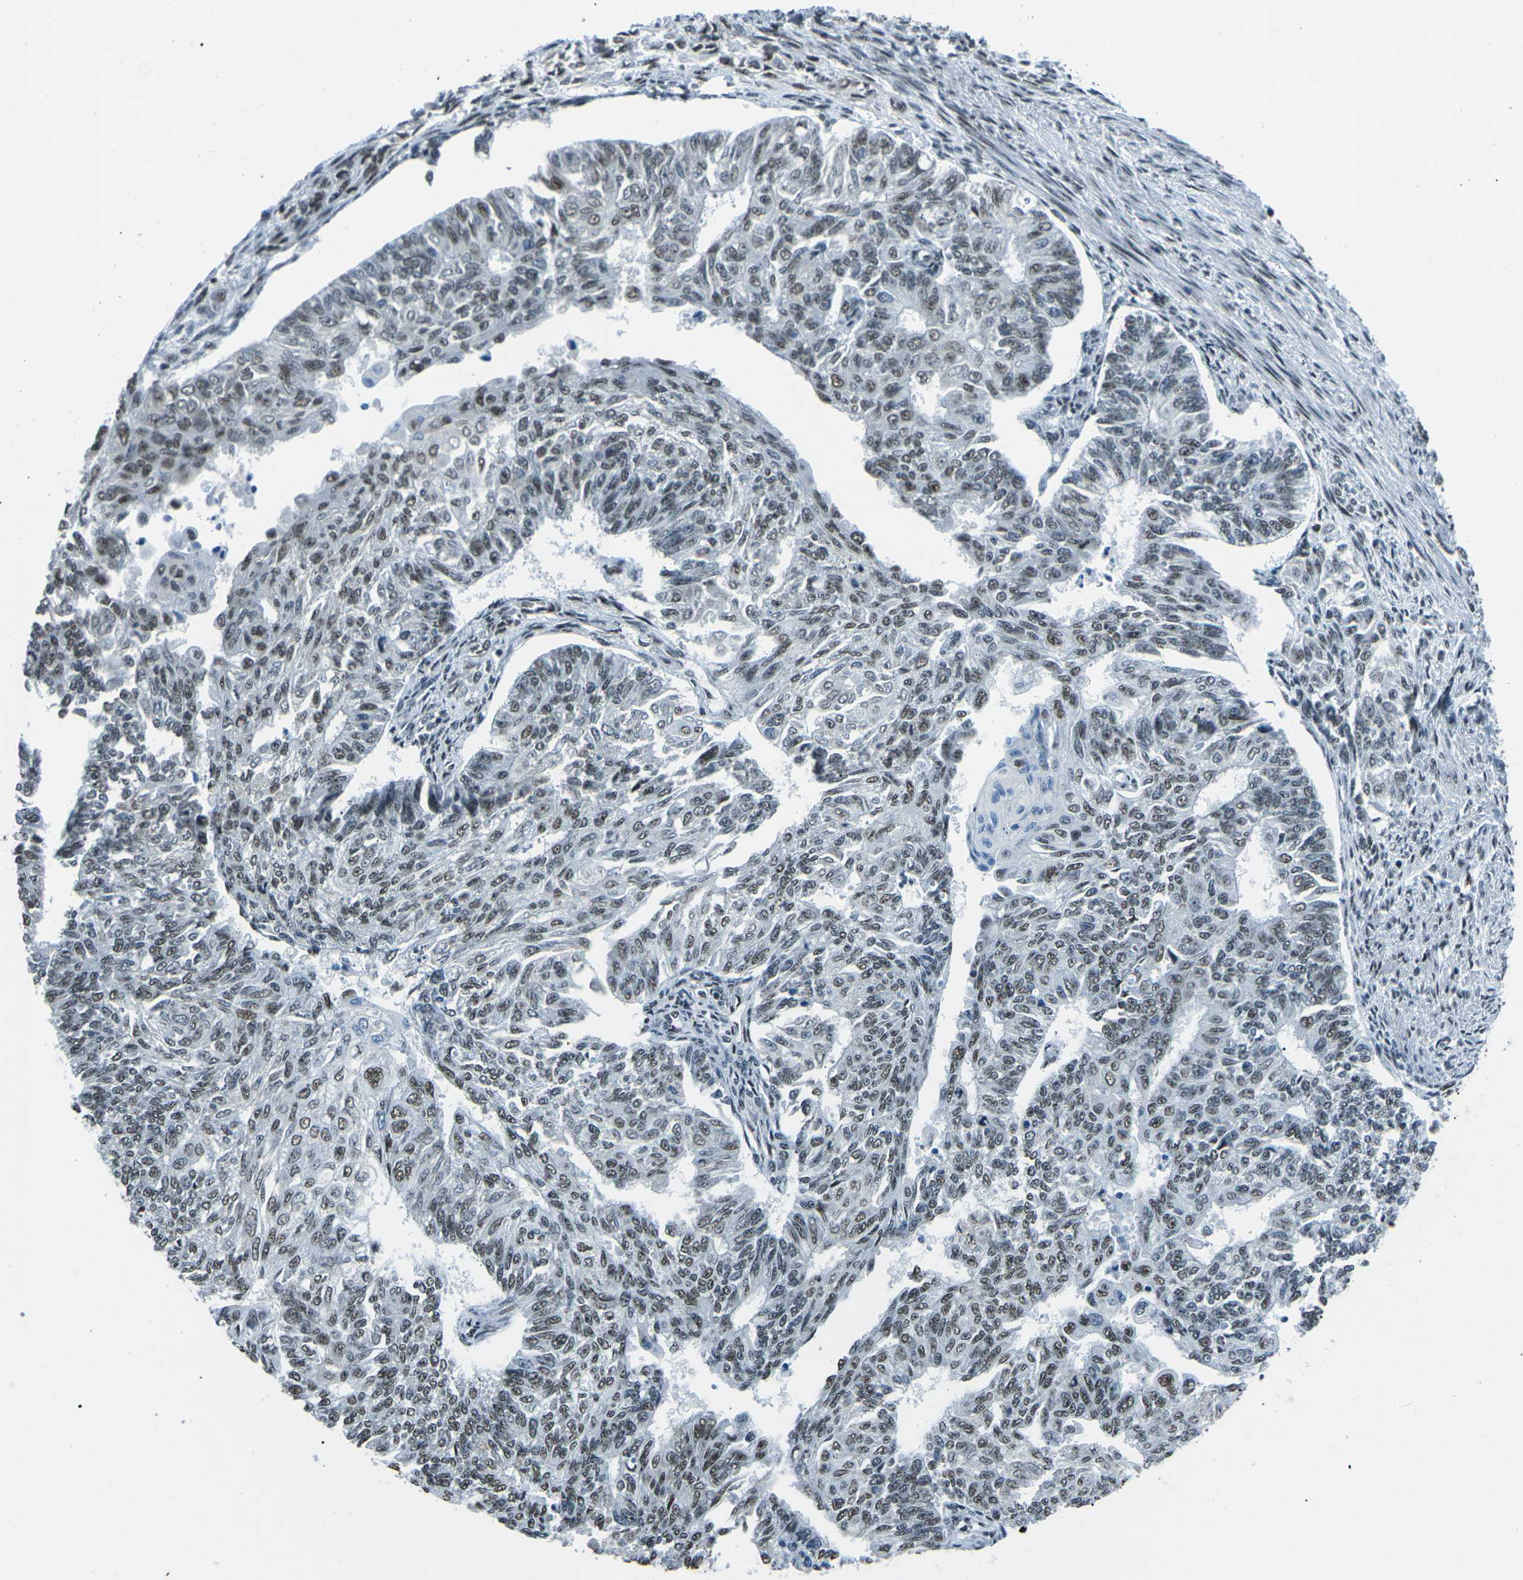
{"staining": {"intensity": "weak", "quantity": "25%-75%", "location": "nuclear"}, "tissue": "endometrial cancer", "cell_type": "Tumor cells", "image_type": "cancer", "snomed": [{"axis": "morphology", "description": "Adenocarcinoma, NOS"}, {"axis": "topography", "description": "Endometrium"}], "caption": "Protein expression analysis of adenocarcinoma (endometrial) shows weak nuclear staining in about 25%-75% of tumor cells.", "gene": "RBL2", "patient": {"sex": "female", "age": 32}}